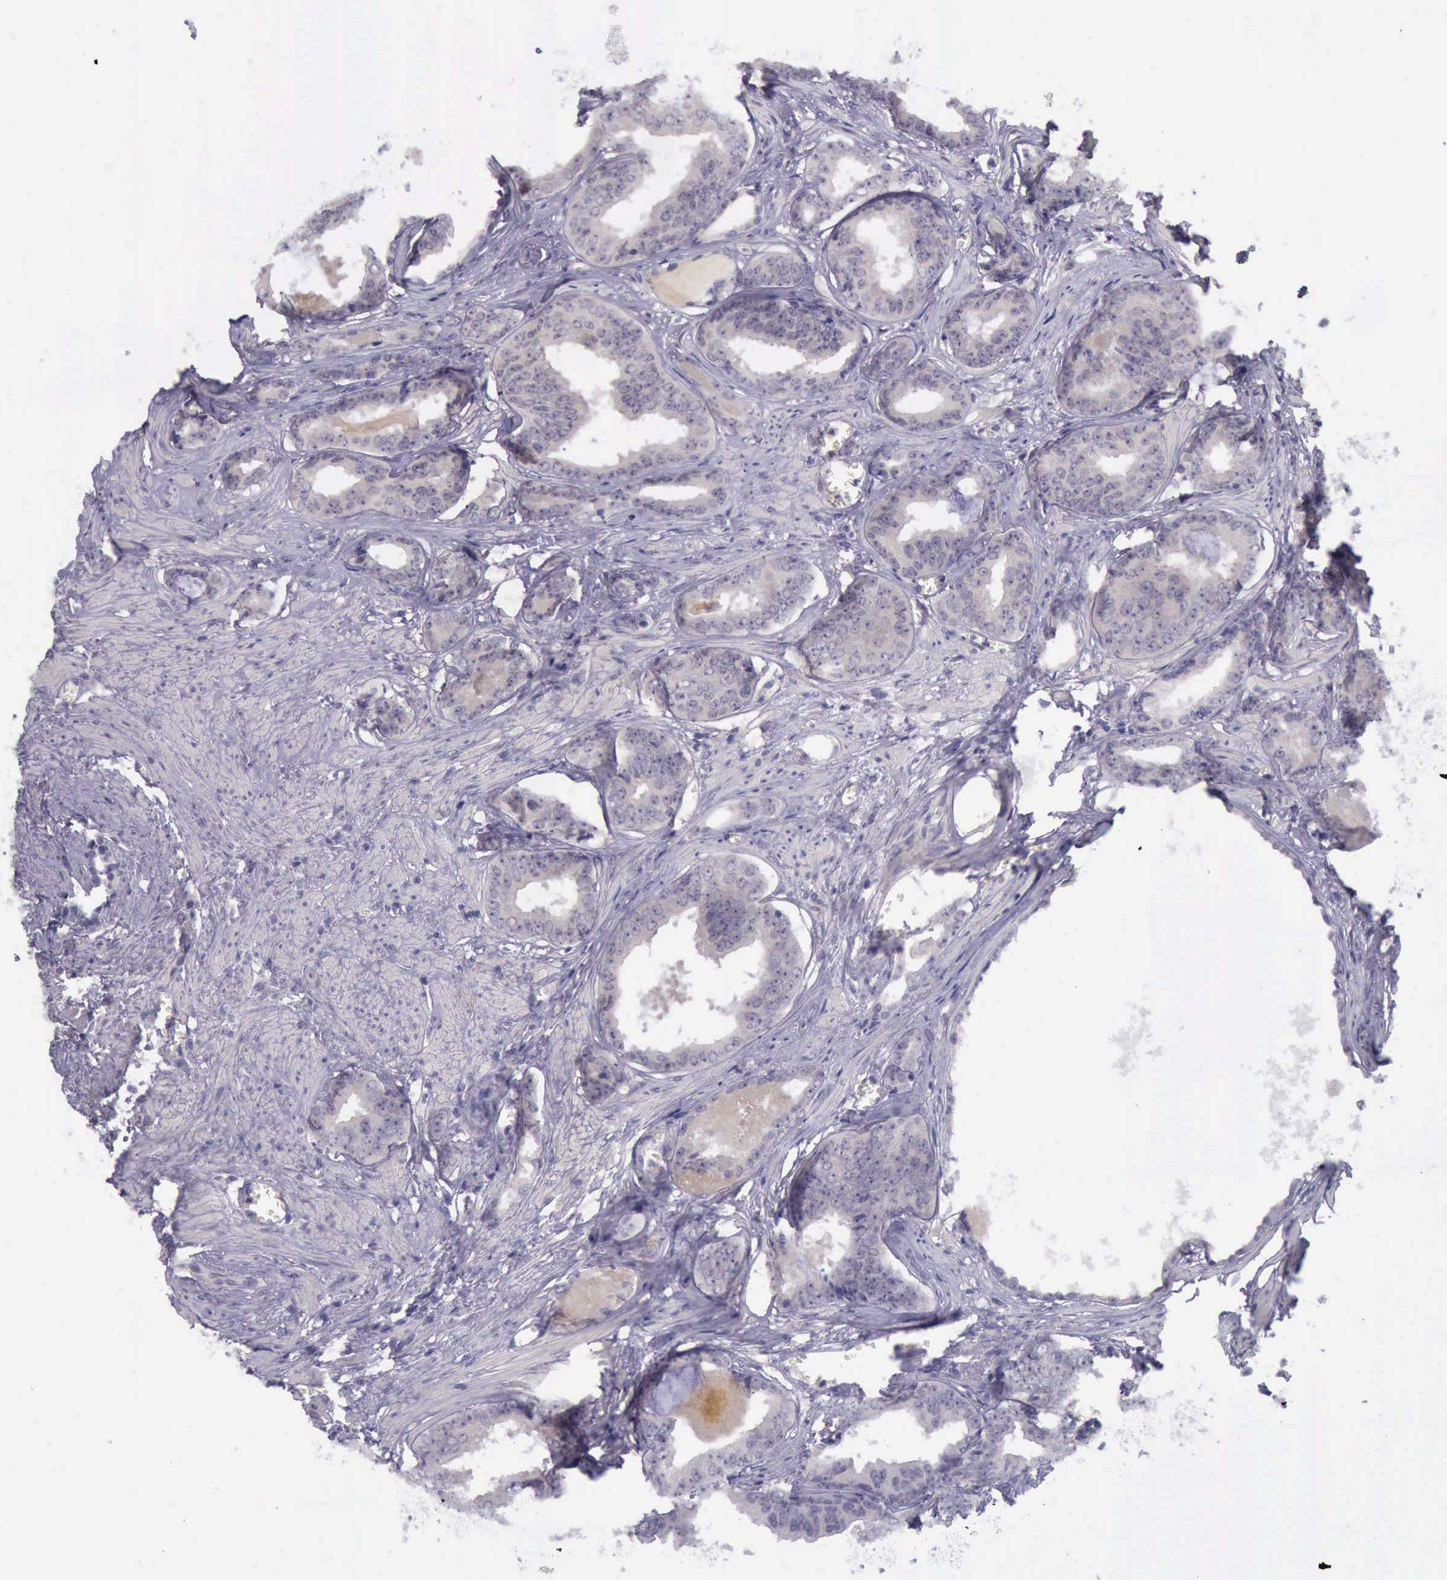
{"staining": {"intensity": "negative", "quantity": "none", "location": "none"}, "tissue": "prostate cancer", "cell_type": "Tumor cells", "image_type": "cancer", "snomed": [{"axis": "morphology", "description": "Adenocarcinoma, Medium grade"}, {"axis": "topography", "description": "Prostate"}], "caption": "IHC photomicrograph of human prostate cancer stained for a protein (brown), which reveals no positivity in tumor cells.", "gene": "ARNT2", "patient": {"sex": "male", "age": 79}}